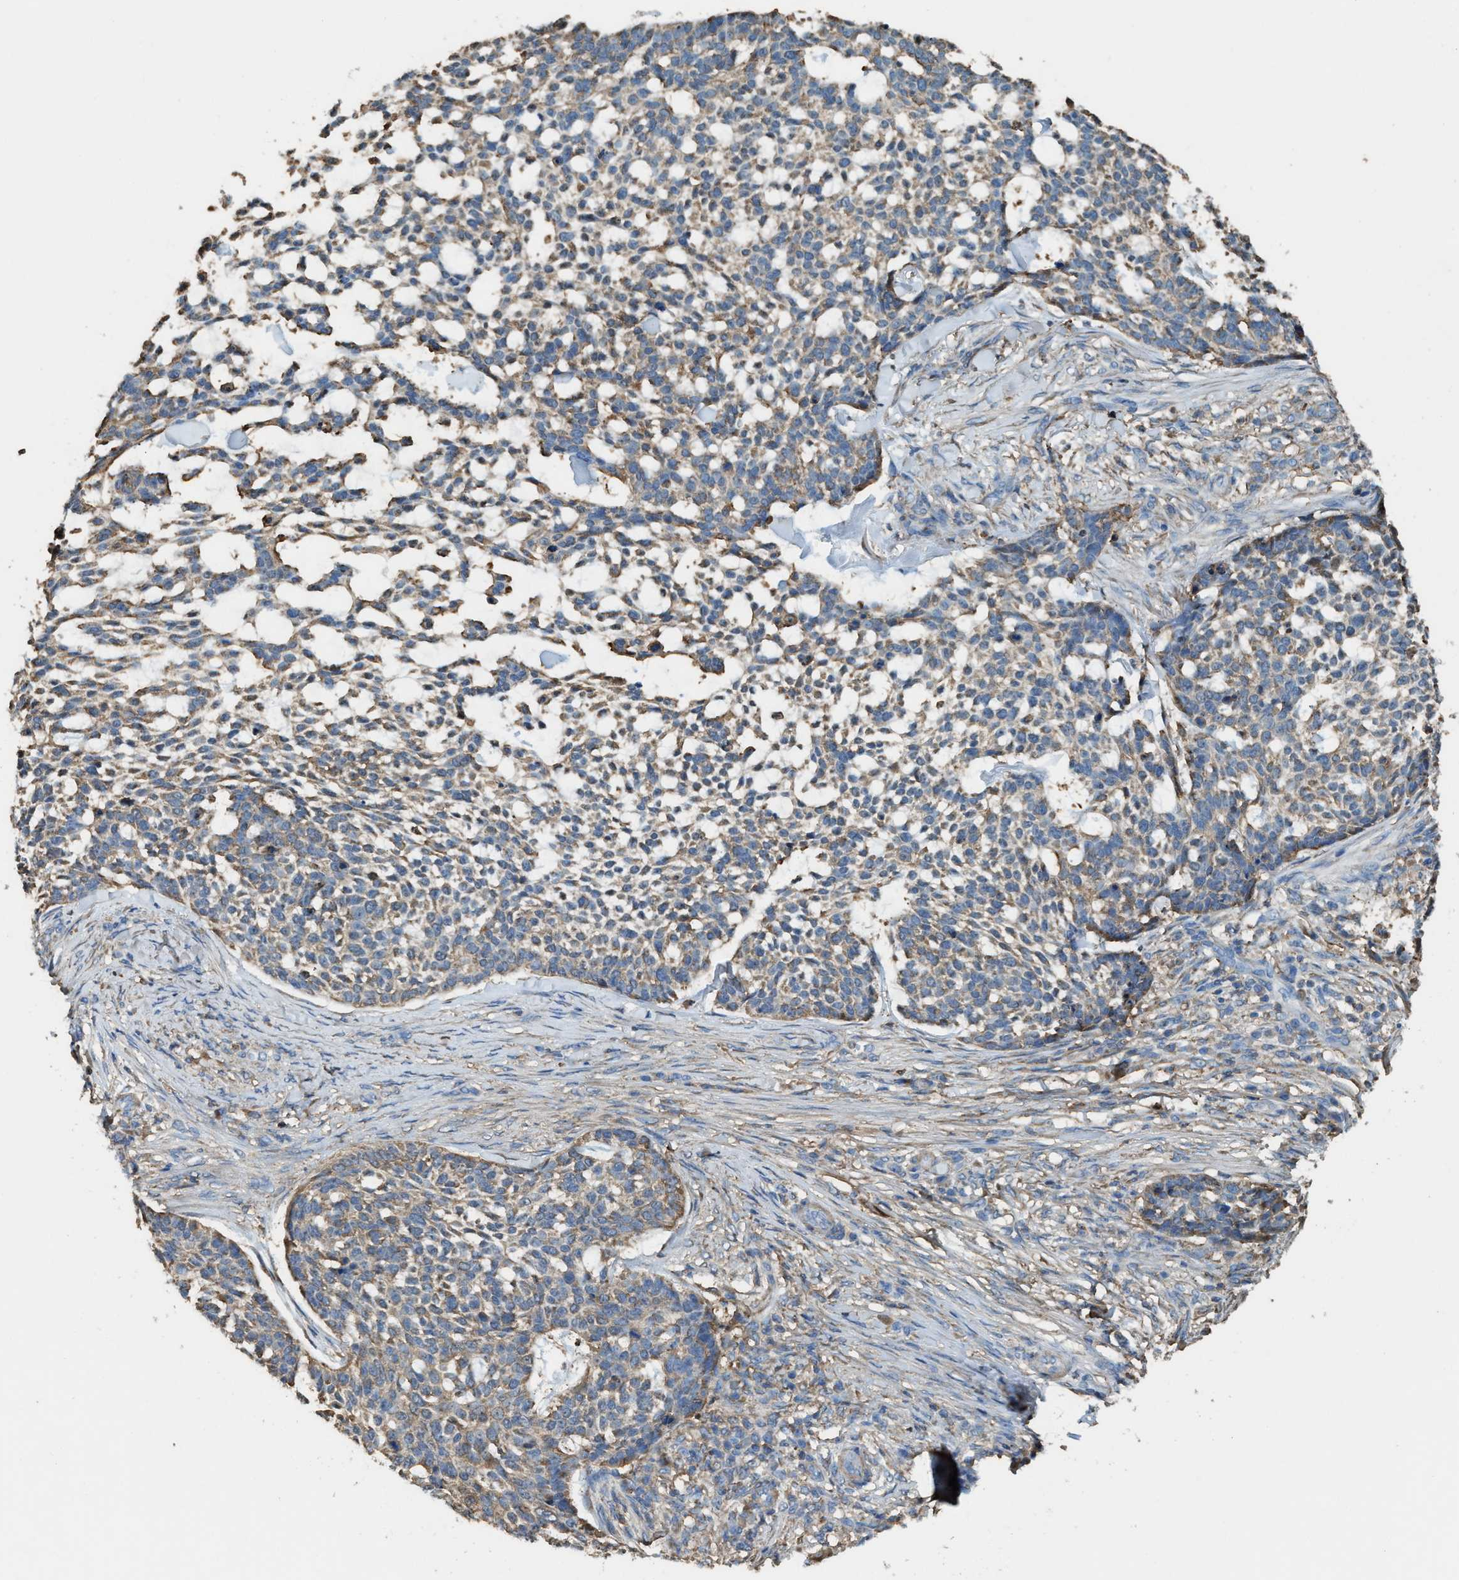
{"staining": {"intensity": "moderate", "quantity": "25%-75%", "location": "cytoplasmic/membranous"}, "tissue": "skin cancer", "cell_type": "Tumor cells", "image_type": "cancer", "snomed": [{"axis": "morphology", "description": "Basal cell carcinoma"}, {"axis": "topography", "description": "Skin"}], "caption": "Immunohistochemical staining of skin cancer (basal cell carcinoma) displays medium levels of moderate cytoplasmic/membranous positivity in approximately 25%-75% of tumor cells.", "gene": "SERPINB5", "patient": {"sex": "female", "age": 64}}